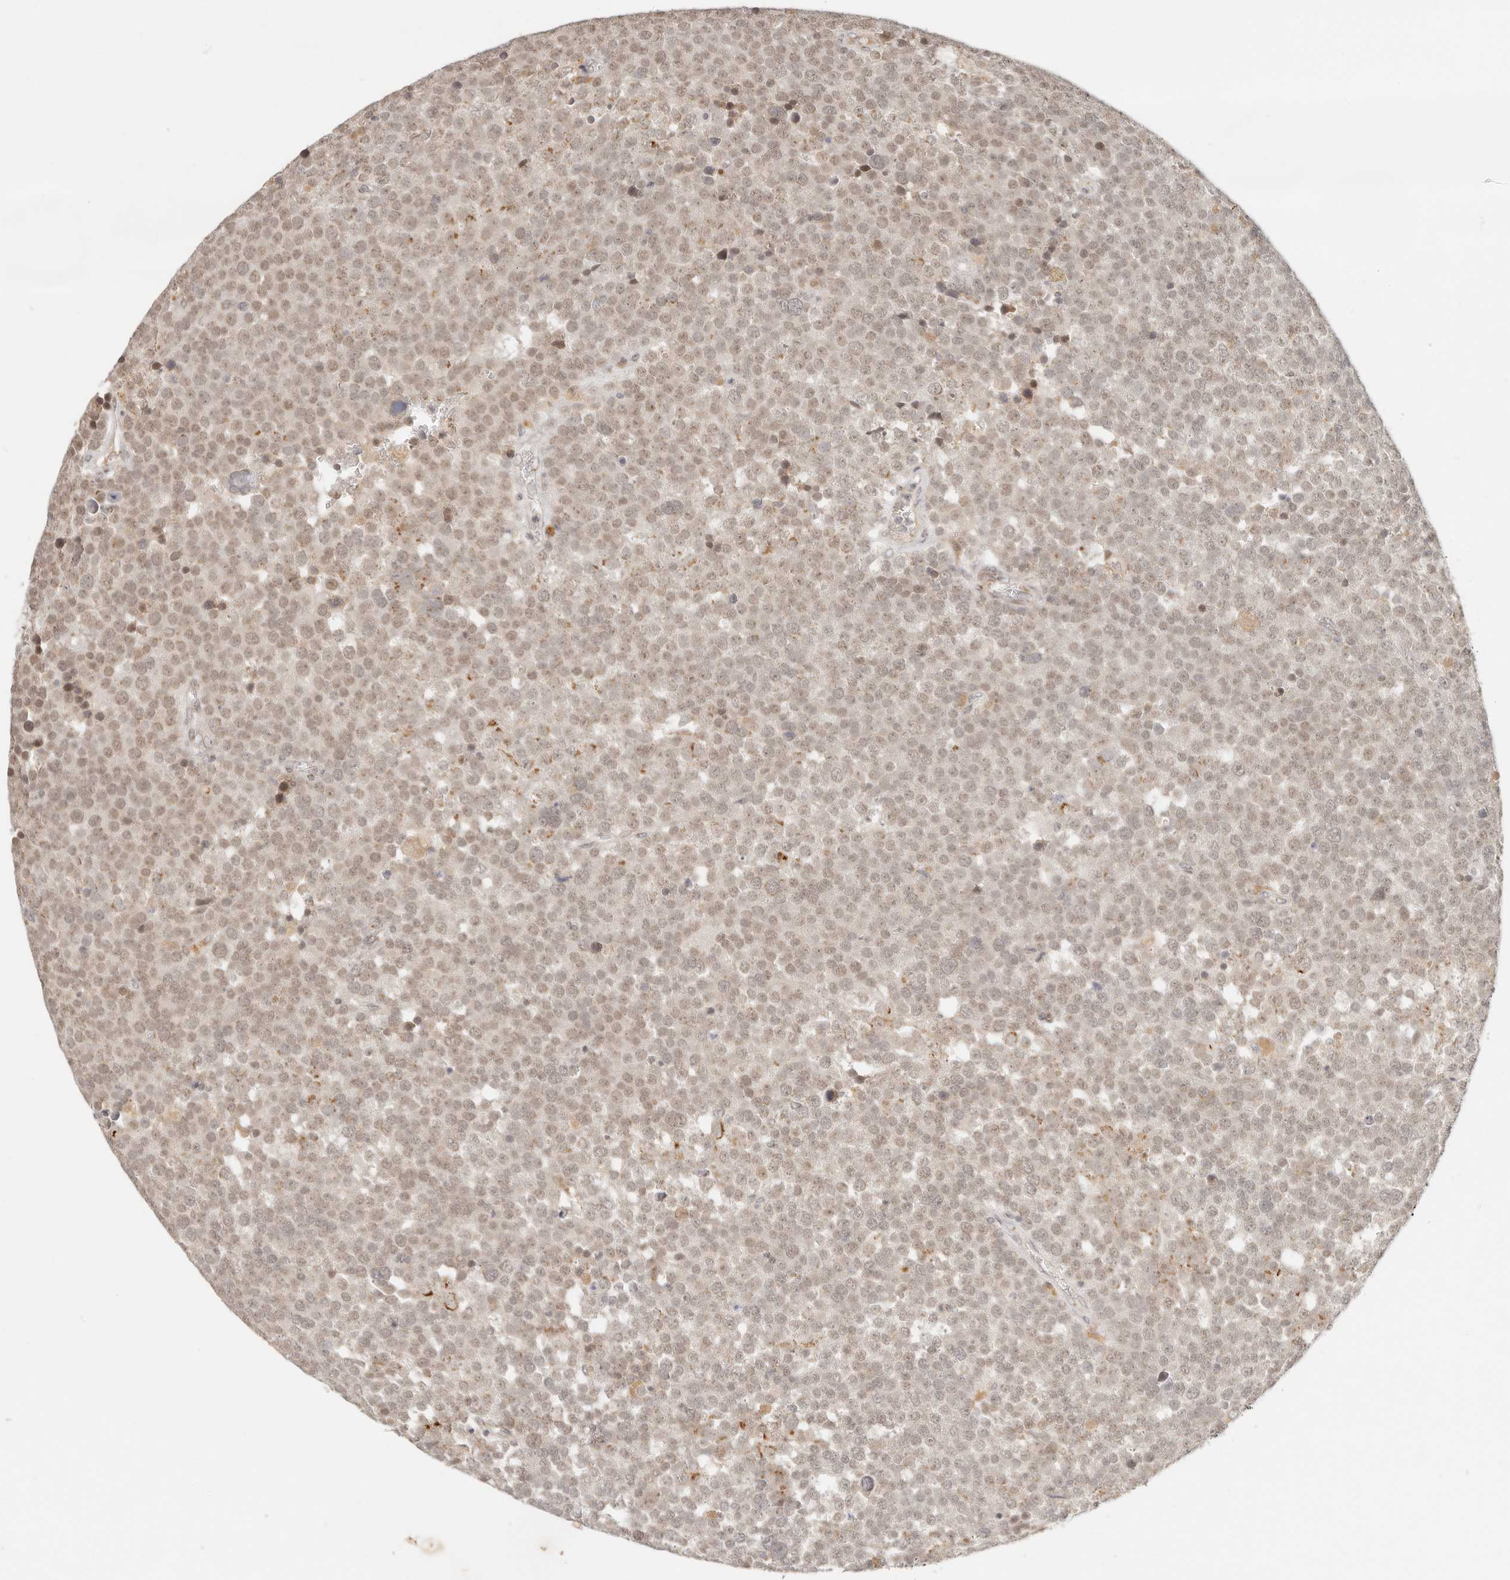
{"staining": {"intensity": "weak", "quantity": ">75%", "location": "nuclear"}, "tissue": "testis cancer", "cell_type": "Tumor cells", "image_type": "cancer", "snomed": [{"axis": "morphology", "description": "Seminoma, NOS"}, {"axis": "topography", "description": "Testis"}], "caption": "Immunohistochemistry staining of testis cancer (seminoma), which shows low levels of weak nuclear positivity in approximately >75% of tumor cells indicating weak nuclear protein staining. The staining was performed using DAB (brown) for protein detection and nuclei were counterstained in hematoxylin (blue).", "gene": "INTS11", "patient": {"sex": "male", "age": 71}}